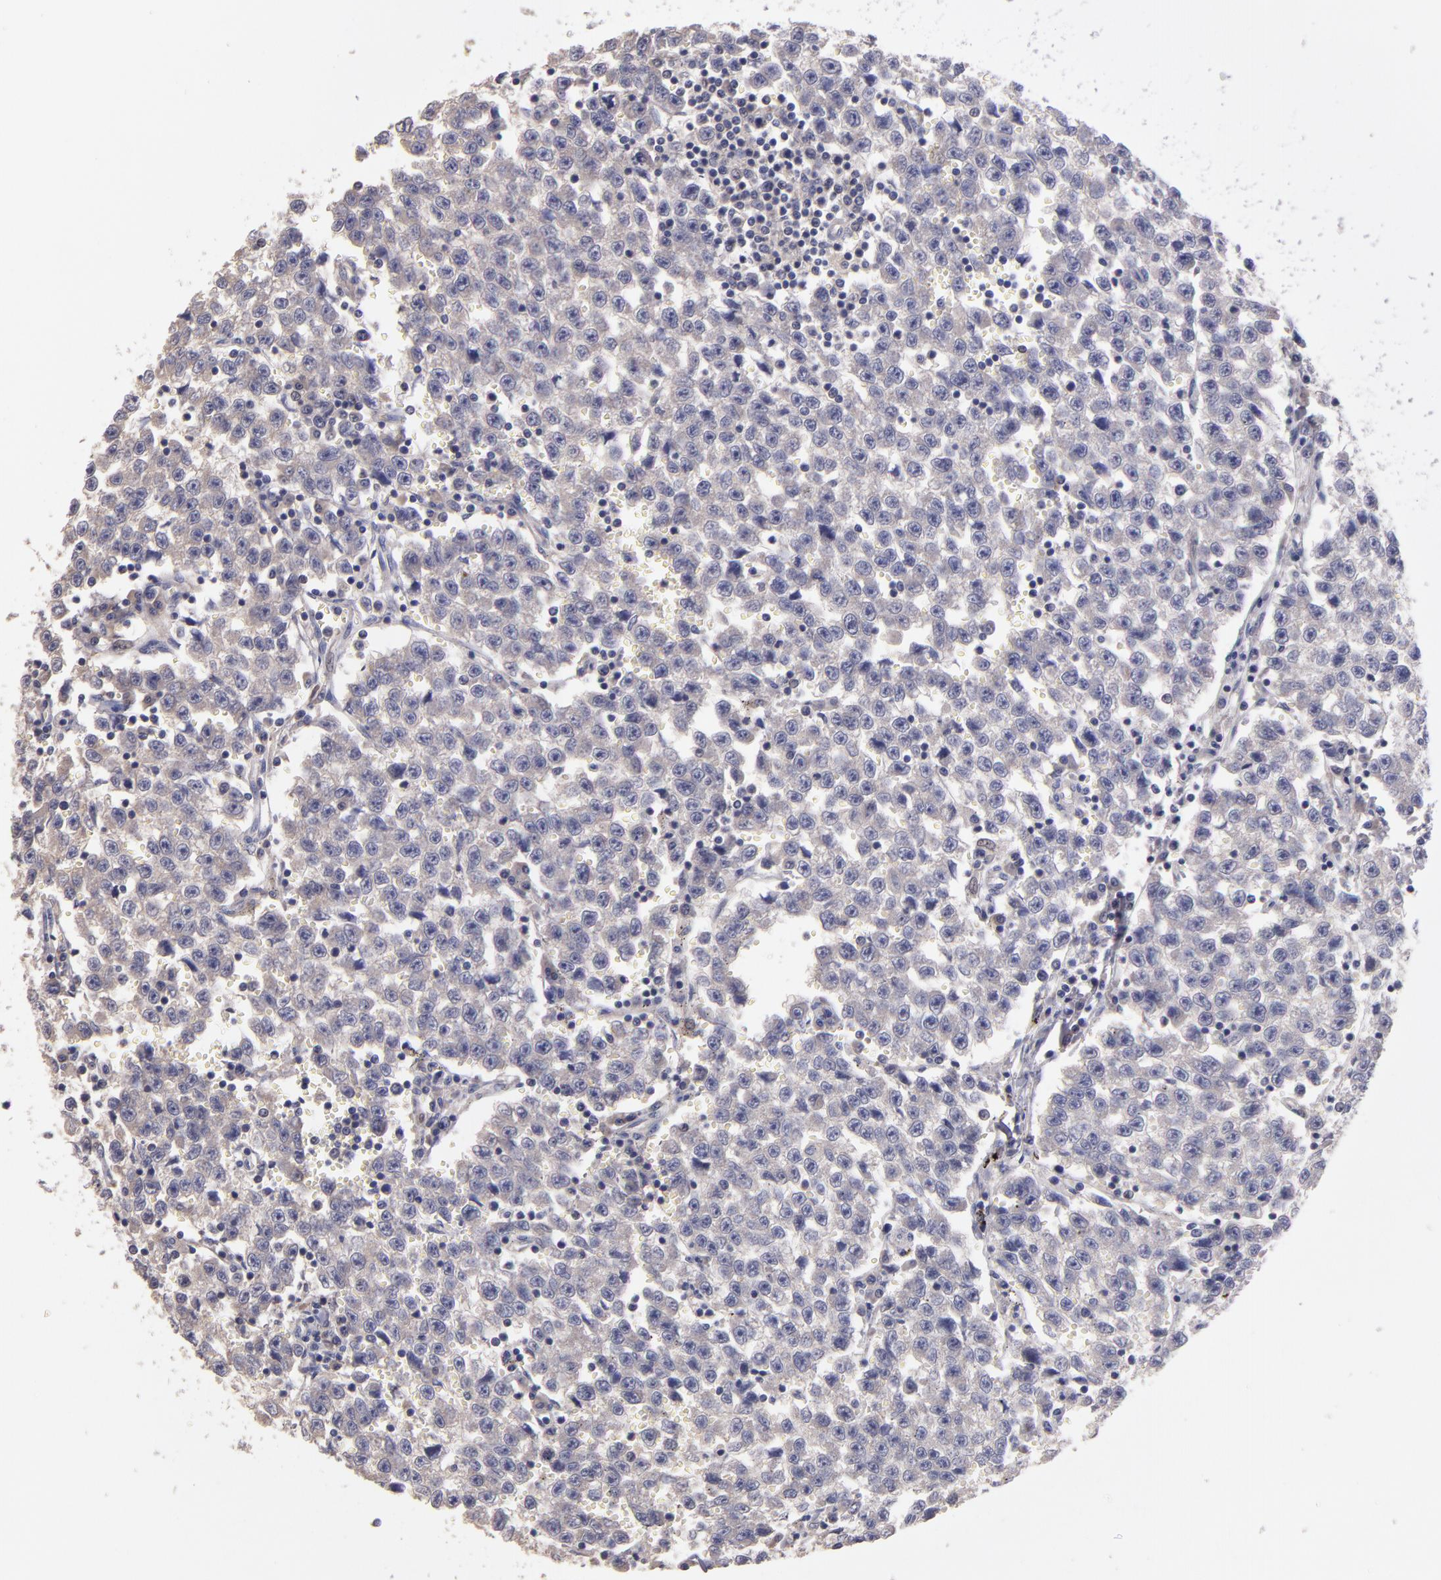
{"staining": {"intensity": "negative", "quantity": "none", "location": "none"}, "tissue": "testis cancer", "cell_type": "Tumor cells", "image_type": "cancer", "snomed": [{"axis": "morphology", "description": "Seminoma, NOS"}, {"axis": "topography", "description": "Testis"}], "caption": "IHC of human testis seminoma shows no positivity in tumor cells.", "gene": "GNAZ", "patient": {"sex": "male", "age": 35}}